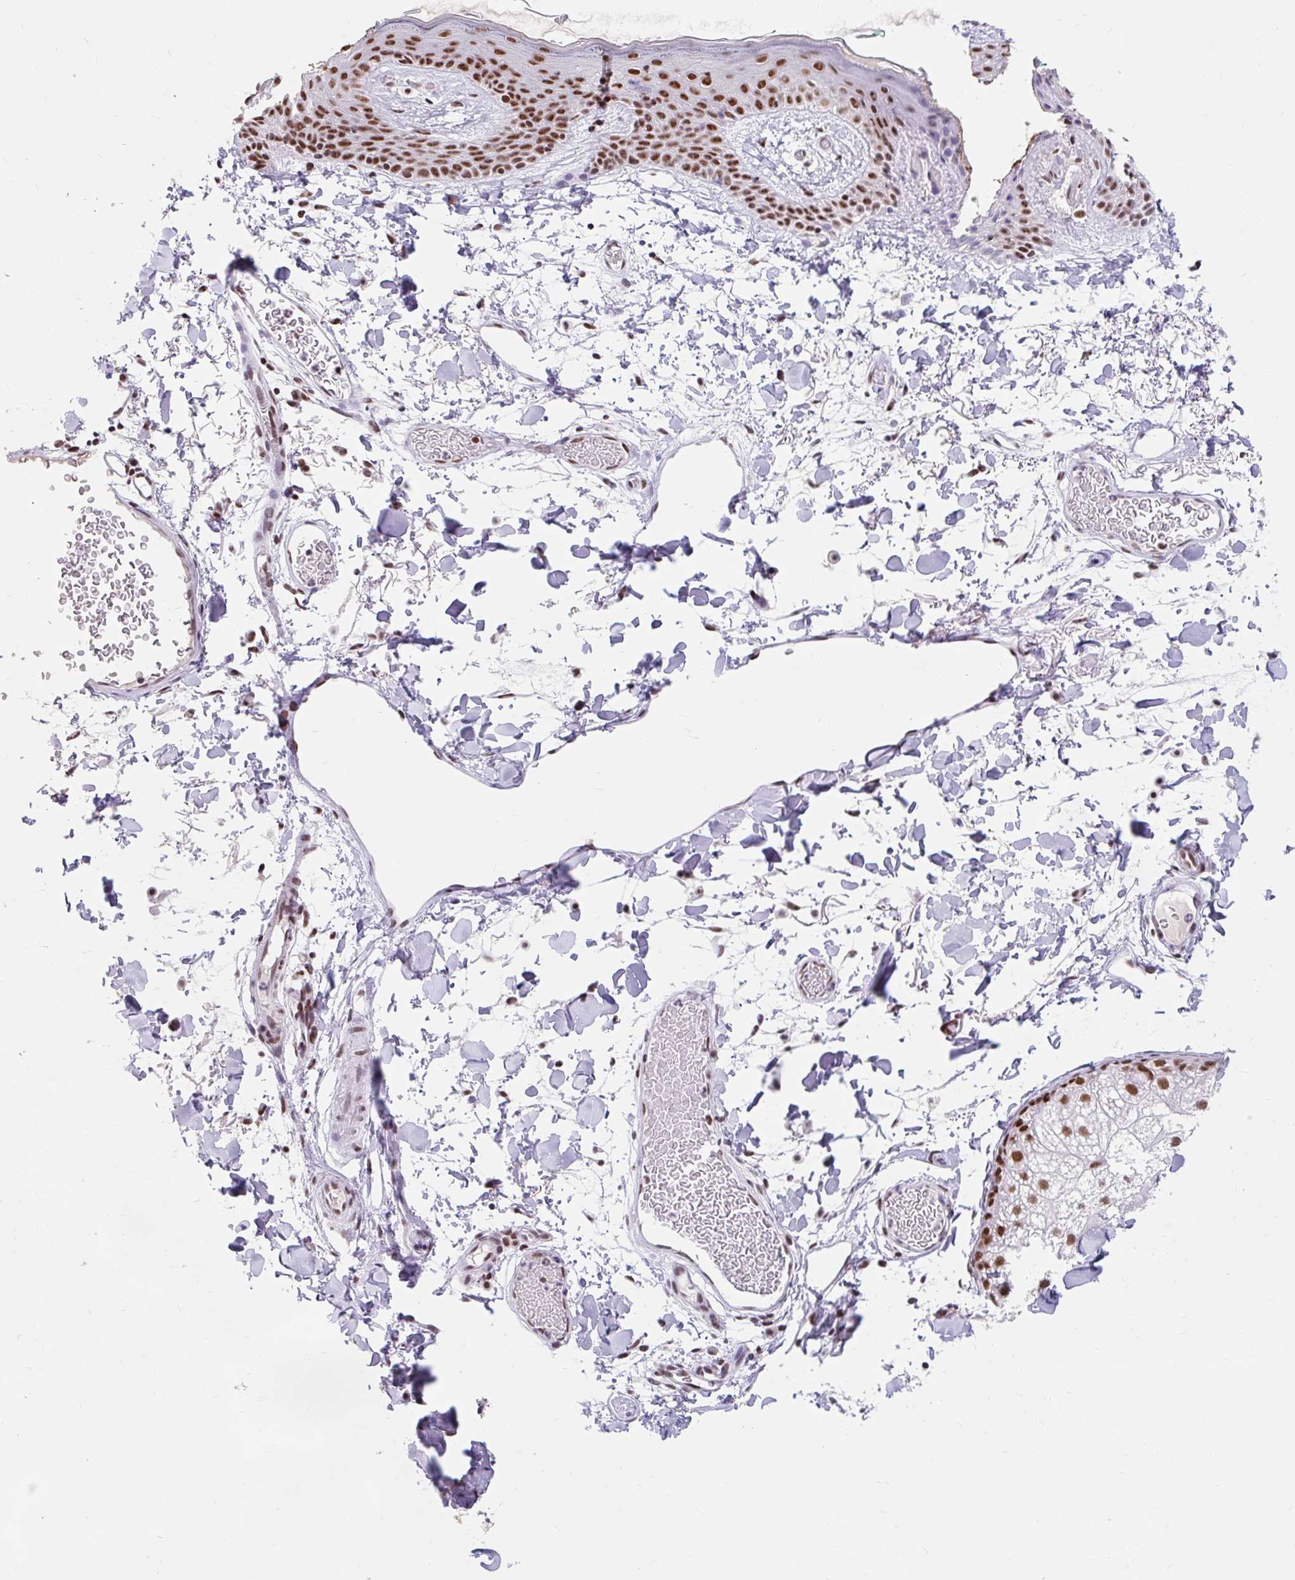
{"staining": {"intensity": "moderate", "quantity": ">75%", "location": "nuclear"}, "tissue": "skin", "cell_type": "Fibroblasts", "image_type": "normal", "snomed": [{"axis": "morphology", "description": "Normal tissue, NOS"}, {"axis": "topography", "description": "Skin"}], "caption": "A photomicrograph showing moderate nuclear positivity in about >75% of fibroblasts in normal skin, as visualized by brown immunohistochemical staining.", "gene": "SRSF10", "patient": {"sex": "male", "age": 79}}